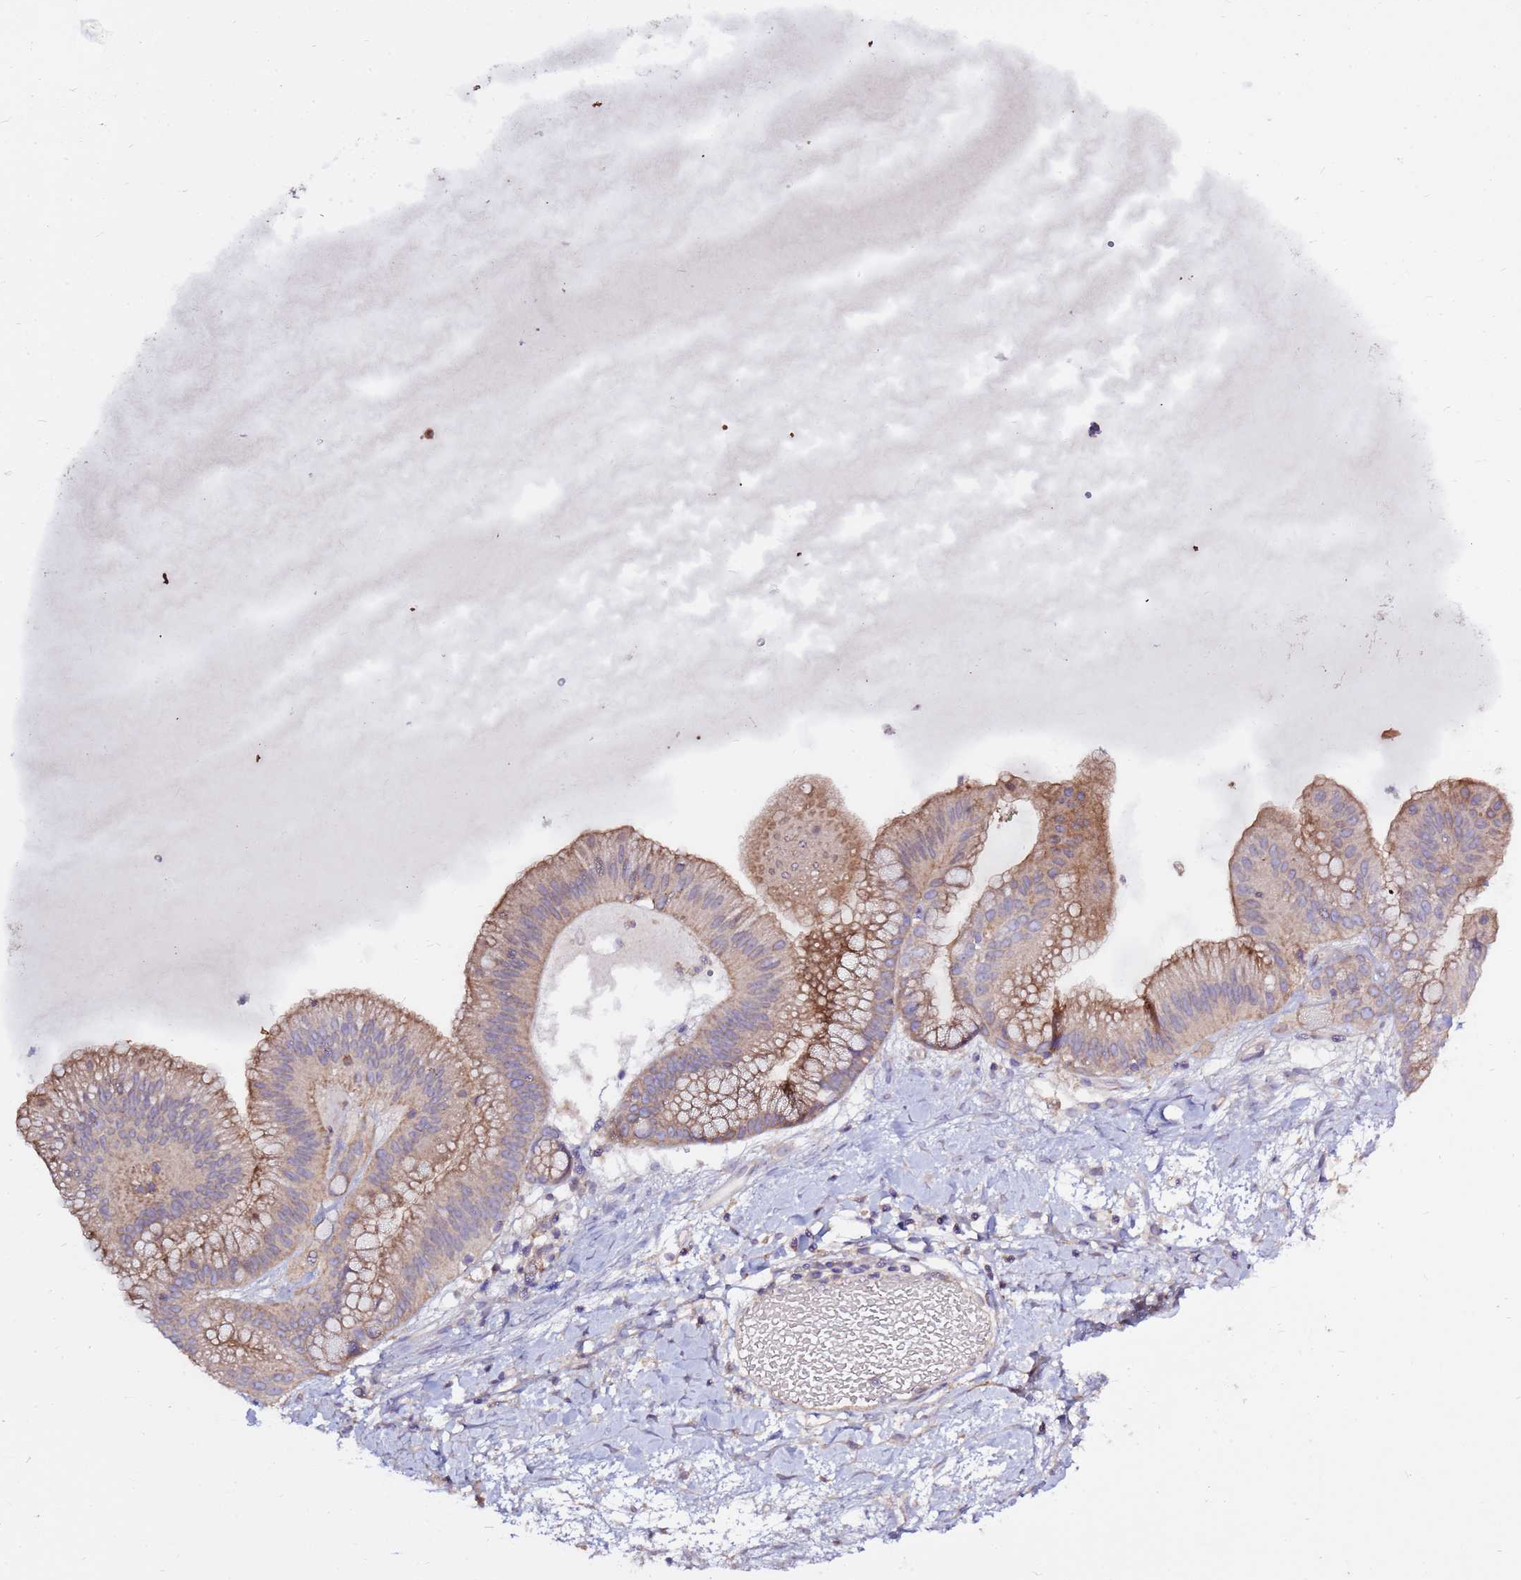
{"staining": {"intensity": "moderate", "quantity": ">75%", "location": "cytoplasmic/membranous"}, "tissue": "ovarian cancer", "cell_type": "Tumor cells", "image_type": "cancer", "snomed": [{"axis": "morphology", "description": "Cystadenocarcinoma, mucinous, NOS"}, {"axis": "topography", "description": "Ovary"}], "caption": "Immunohistochemistry of human ovarian cancer (mucinous cystadenocarcinoma) demonstrates medium levels of moderate cytoplasmic/membranous positivity in about >75% of tumor cells.", "gene": "EVA1B", "patient": {"sex": "female", "age": 61}}